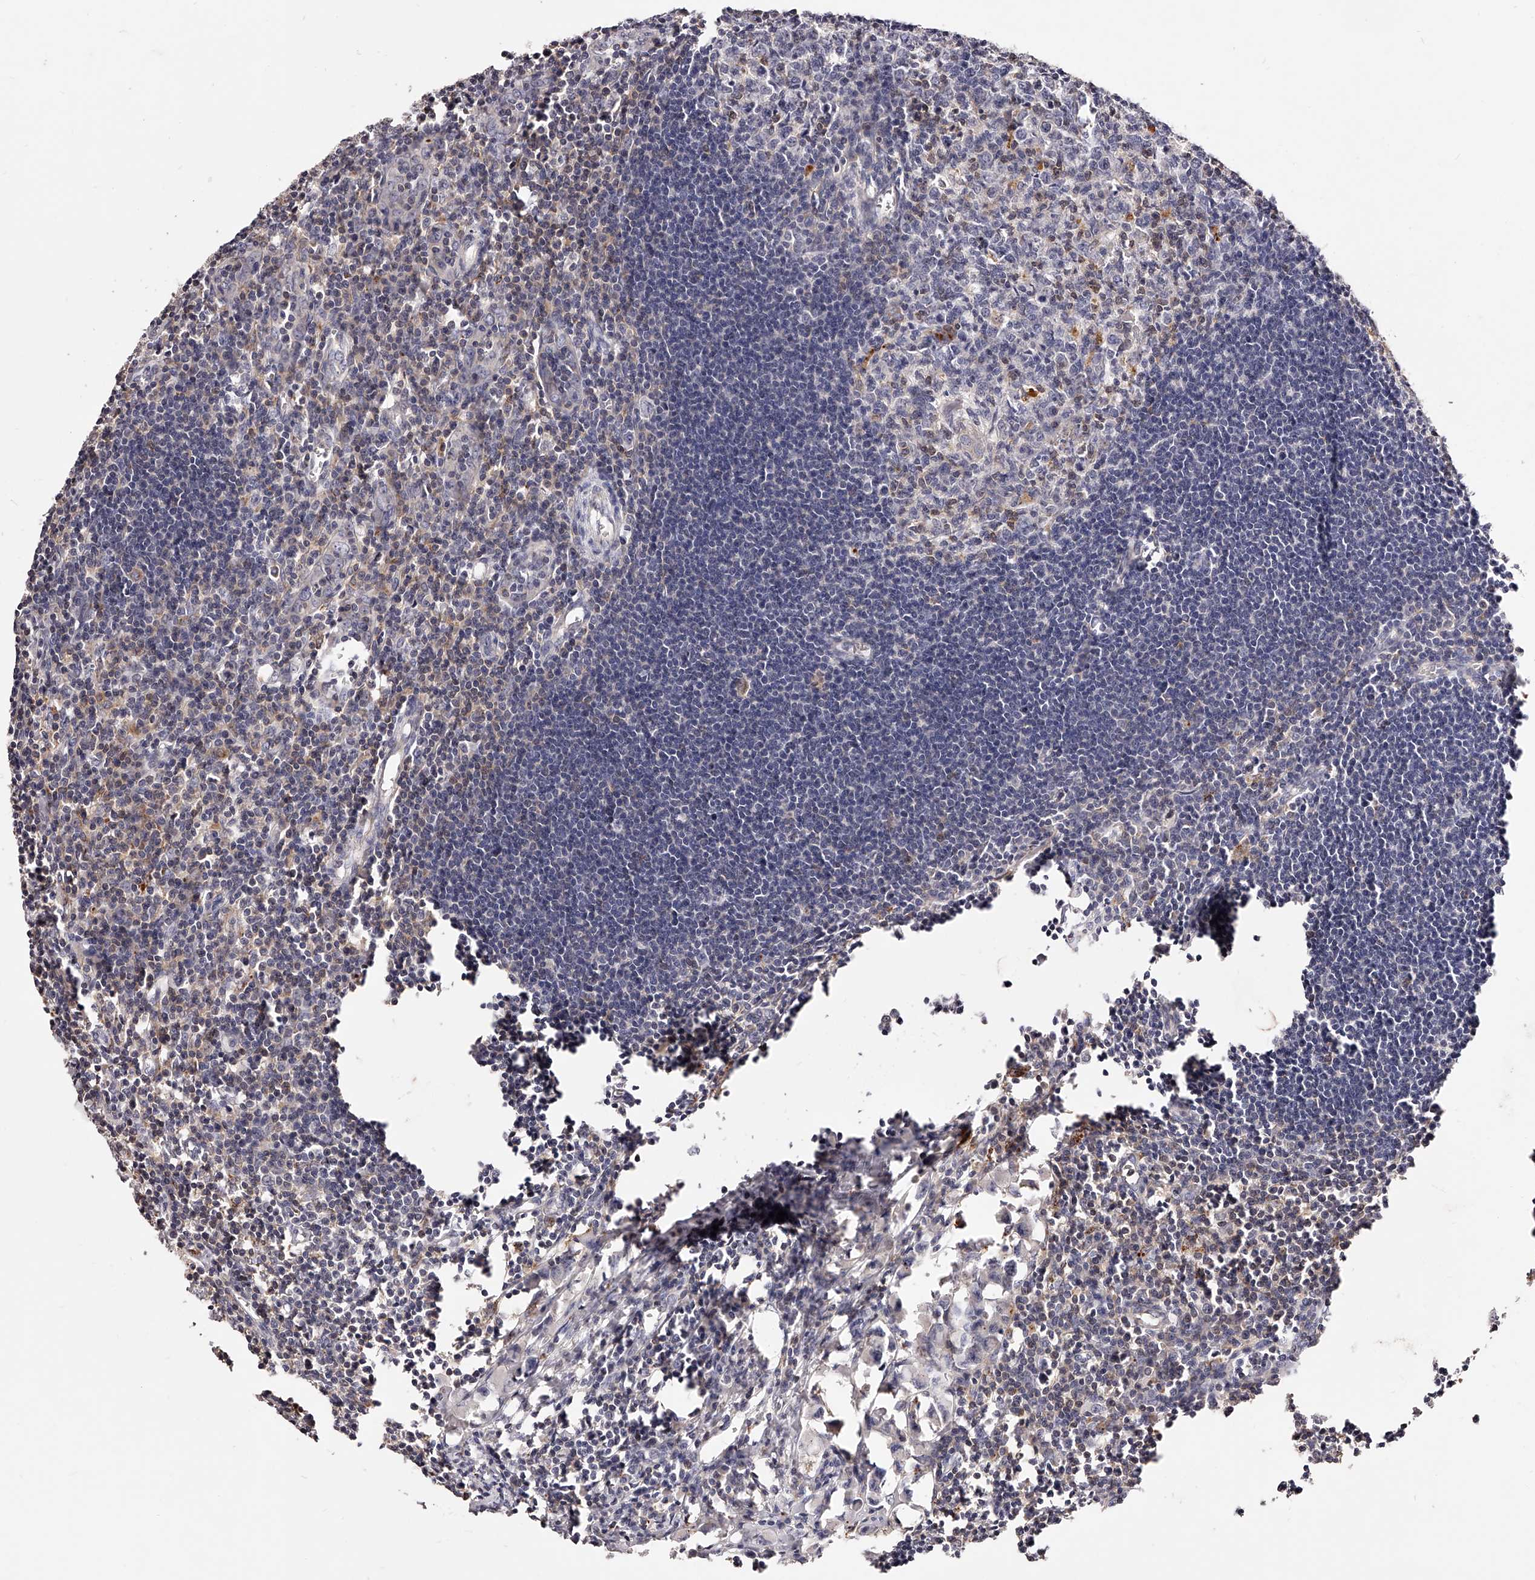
{"staining": {"intensity": "moderate", "quantity": "<25%", "location": "cytoplasmic/membranous"}, "tissue": "lymph node", "cell_type": "Germinal center cells", "image_type": "normal", "snomed": [{"axis": "morphology", "description": "Normal tissue, NOS"}, {"axis": "morphology", "description": "Malignant melanoma, Metastatic site"}, {"axis": "topography", "description": "Lymph node"}], "caption": "A low amount of moderate cytoplasmic/membranous positivity is present in approximately <25% of germinal center cells in benign lymph node.", "gene": "PHACTR1", "patient": {"sex": "male", "age": 41}}